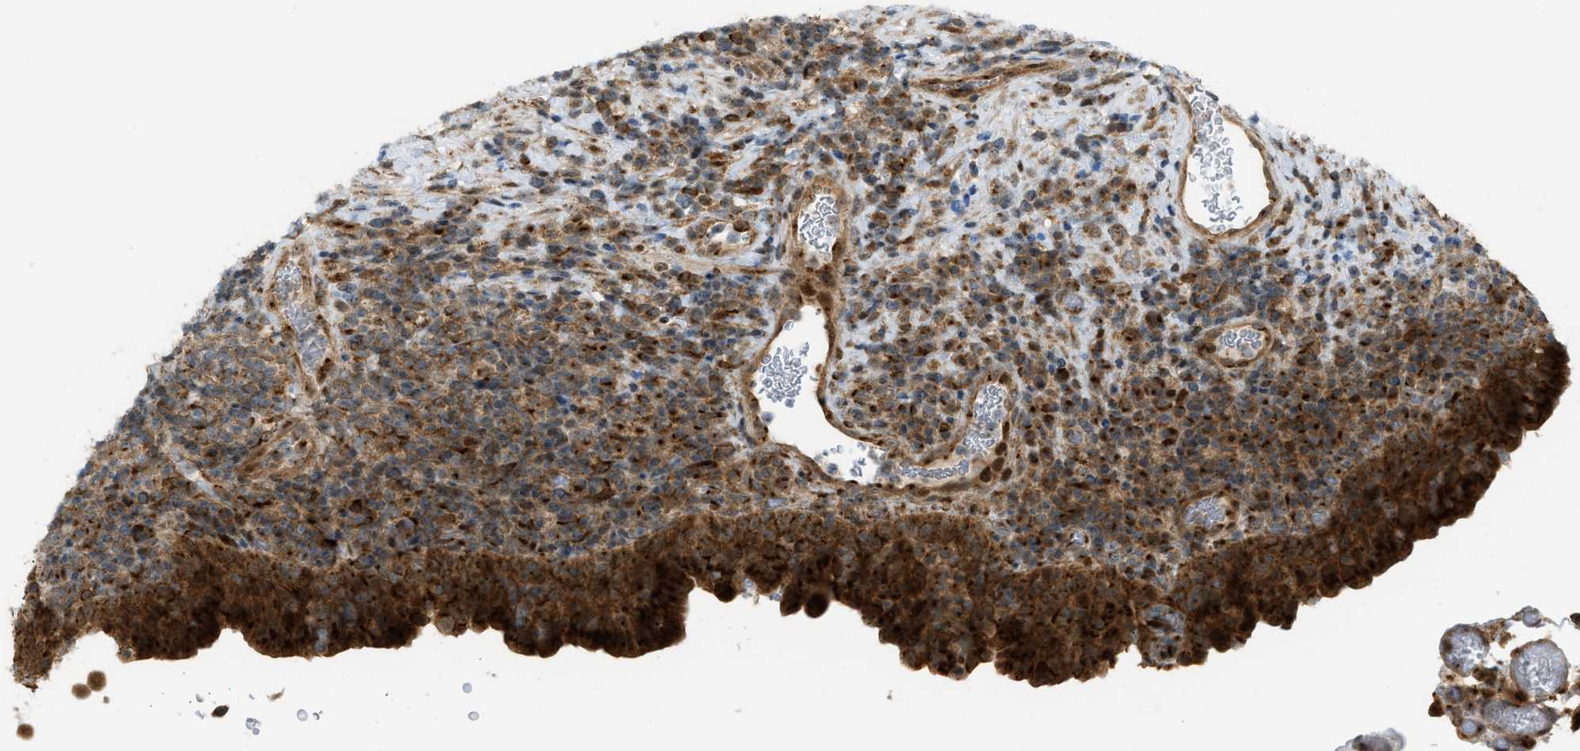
{"staining": {"intensity": "strong", "quantity": ">75%", "location": "cytoplasmic/membranous,nuclear"}, "tissue": "urothelial cancer", "cell_type": "Tumor cells", "image_type": "cancer", "snomed": [{"axis": "morphology", "description": "Urothelial carcinoma, Low grade"}, {"axis": "topography", "description": "Urinary bladder"}], "caption": "The micrograph displays staining of urothelial carcinoma (low-grade), revealing strong cytoplasmic/membranous and nuclear protein expression (brown color) within tumor cells.", "gene": "CCDC186", "patient": {"sex": "female", "age": 75}}